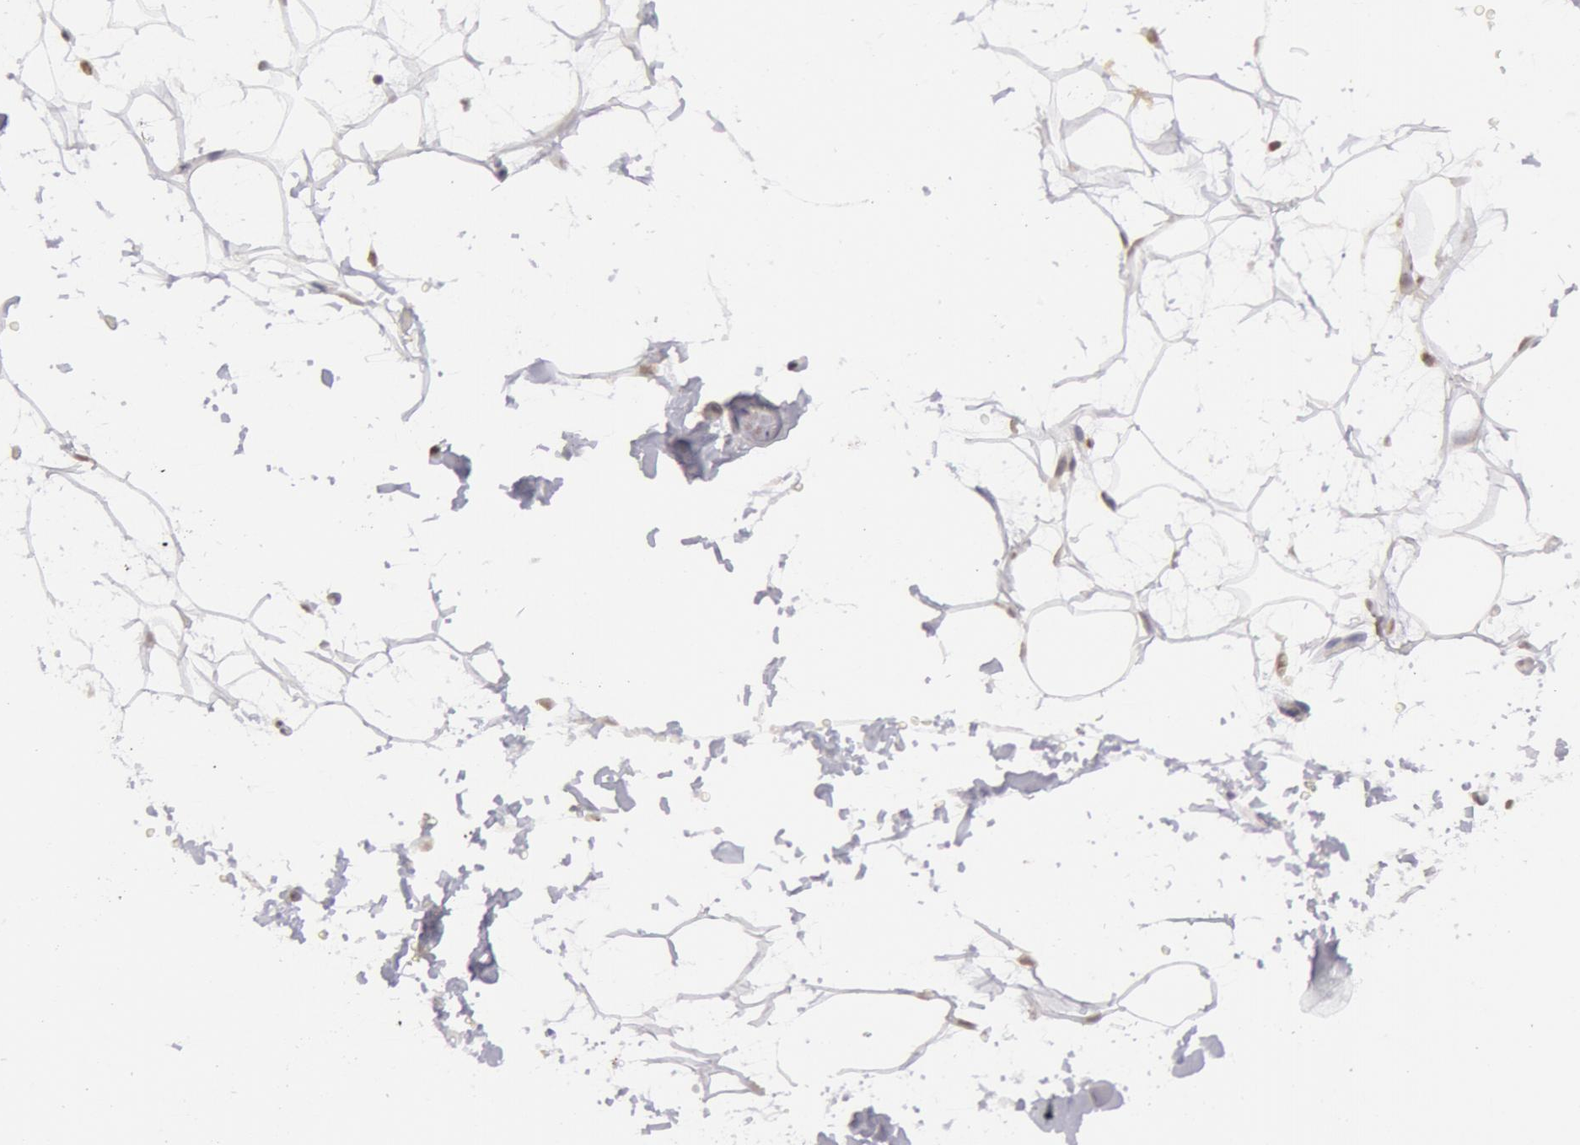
{"staining": {"intensity": "negative", "quantity": "none", "location": "none"}, "tissue": "adipose tissue", "cell_type": "Adipocytes", "image_type": "normal", "snomed": [{"axis": "morphology", "description": "Normal tissue, NOS"}, {"axis": "topography", "description": "Soft tissue"}], "caption": "This is a photomicrograph of IHC staining of benign adipose tissue, which shows no expression in adipocytes. (Stains: DAB immunohistochemistry with hematoxylin counter stain, Microscopy: brightfield microscopy at high magnification).", "gene": "VRTN", "patient": {"sex": "male", "age": 72}}